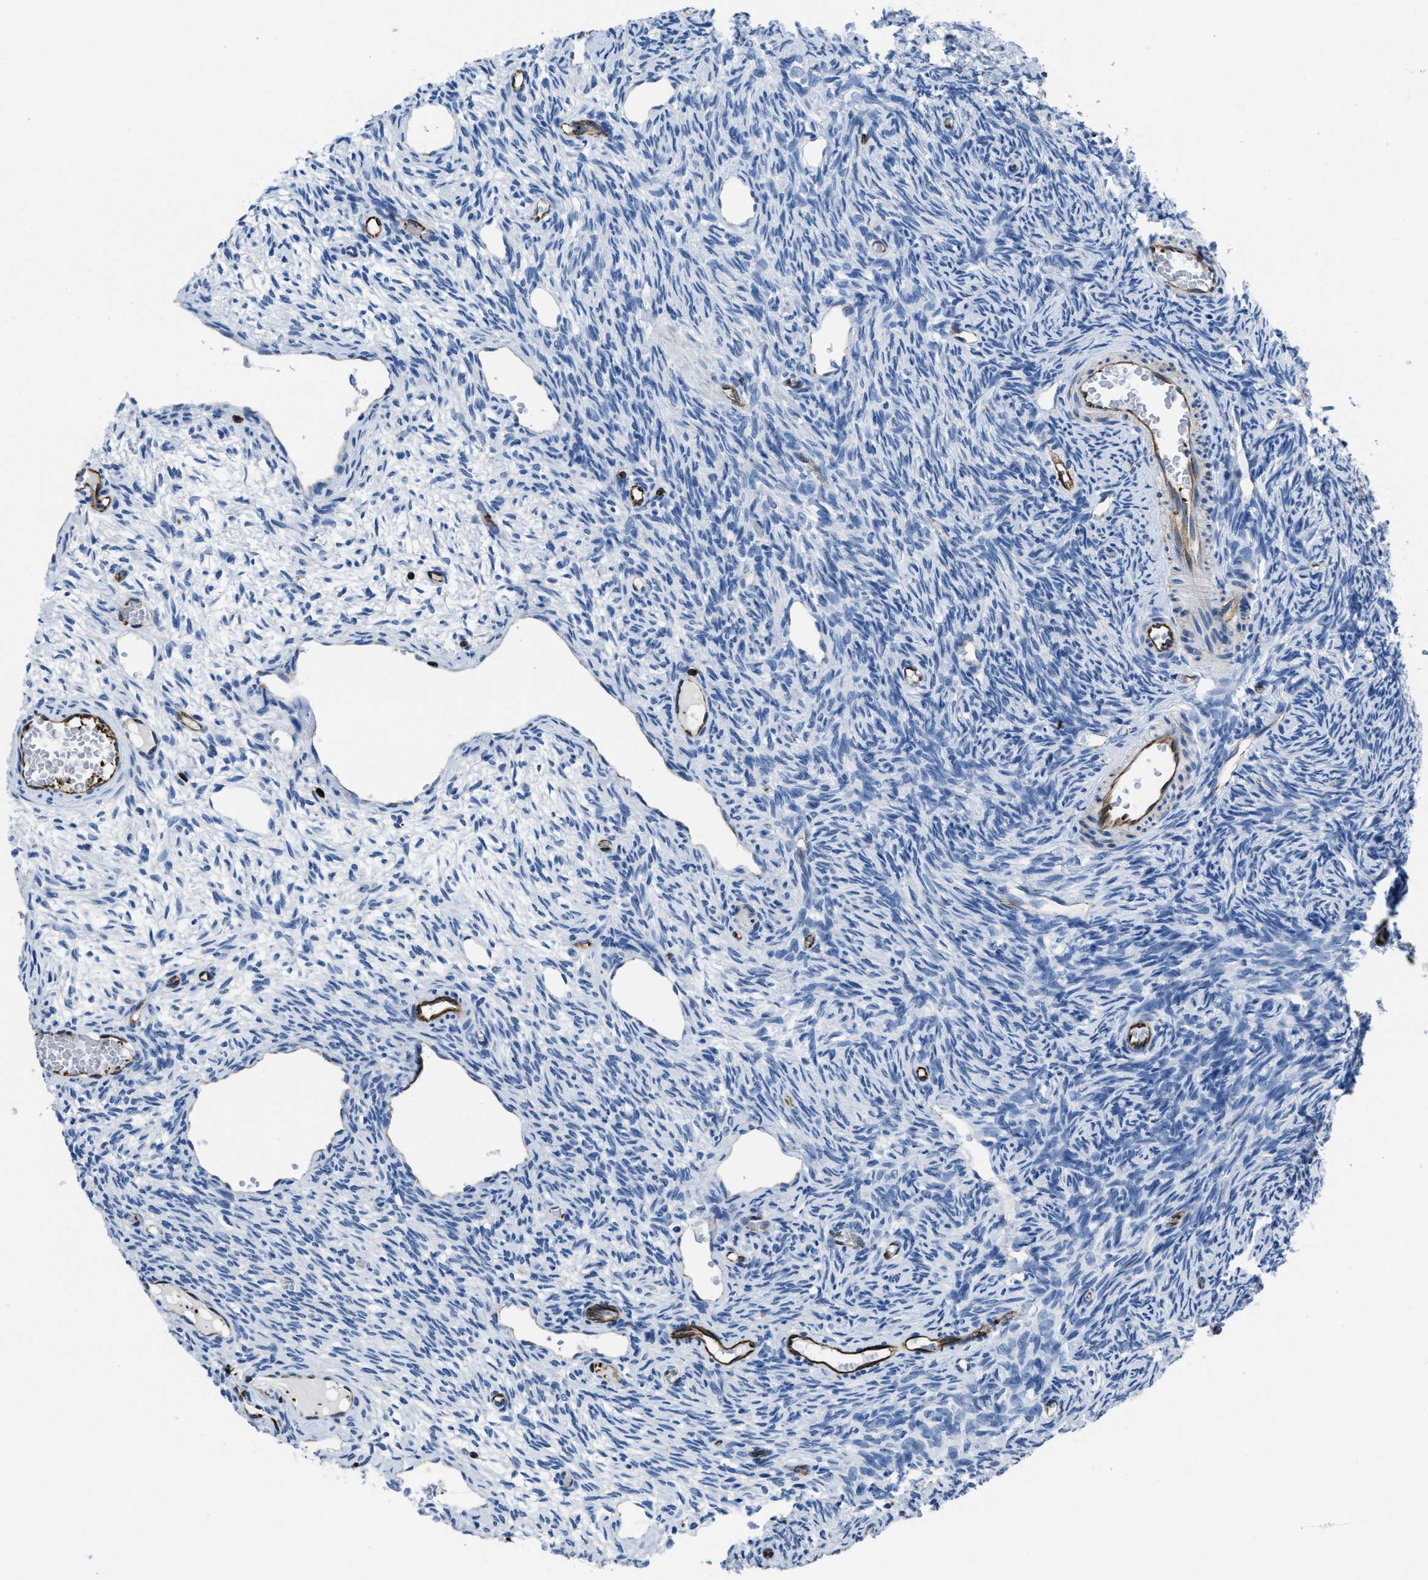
{"staining": {"intensity": "negative", "quantity": "none", "location": "none"}, "tissue": "ovary", "cell_type": "Follicle cells", "image_type": "normal", "snomed": [{"axis": "morphology", "description": "Normal tissue, NOS"}, {"axis": "topography", "description": "Ovary"}], "caption": "DAB (3,3'-diaminobenzidine) immunohistochemical staining of unremarkable human ovary demonstrates no significant positivity in follicle cells.", "gene": "ITGA3", "patient": {"sex": "female", "age": 27}}